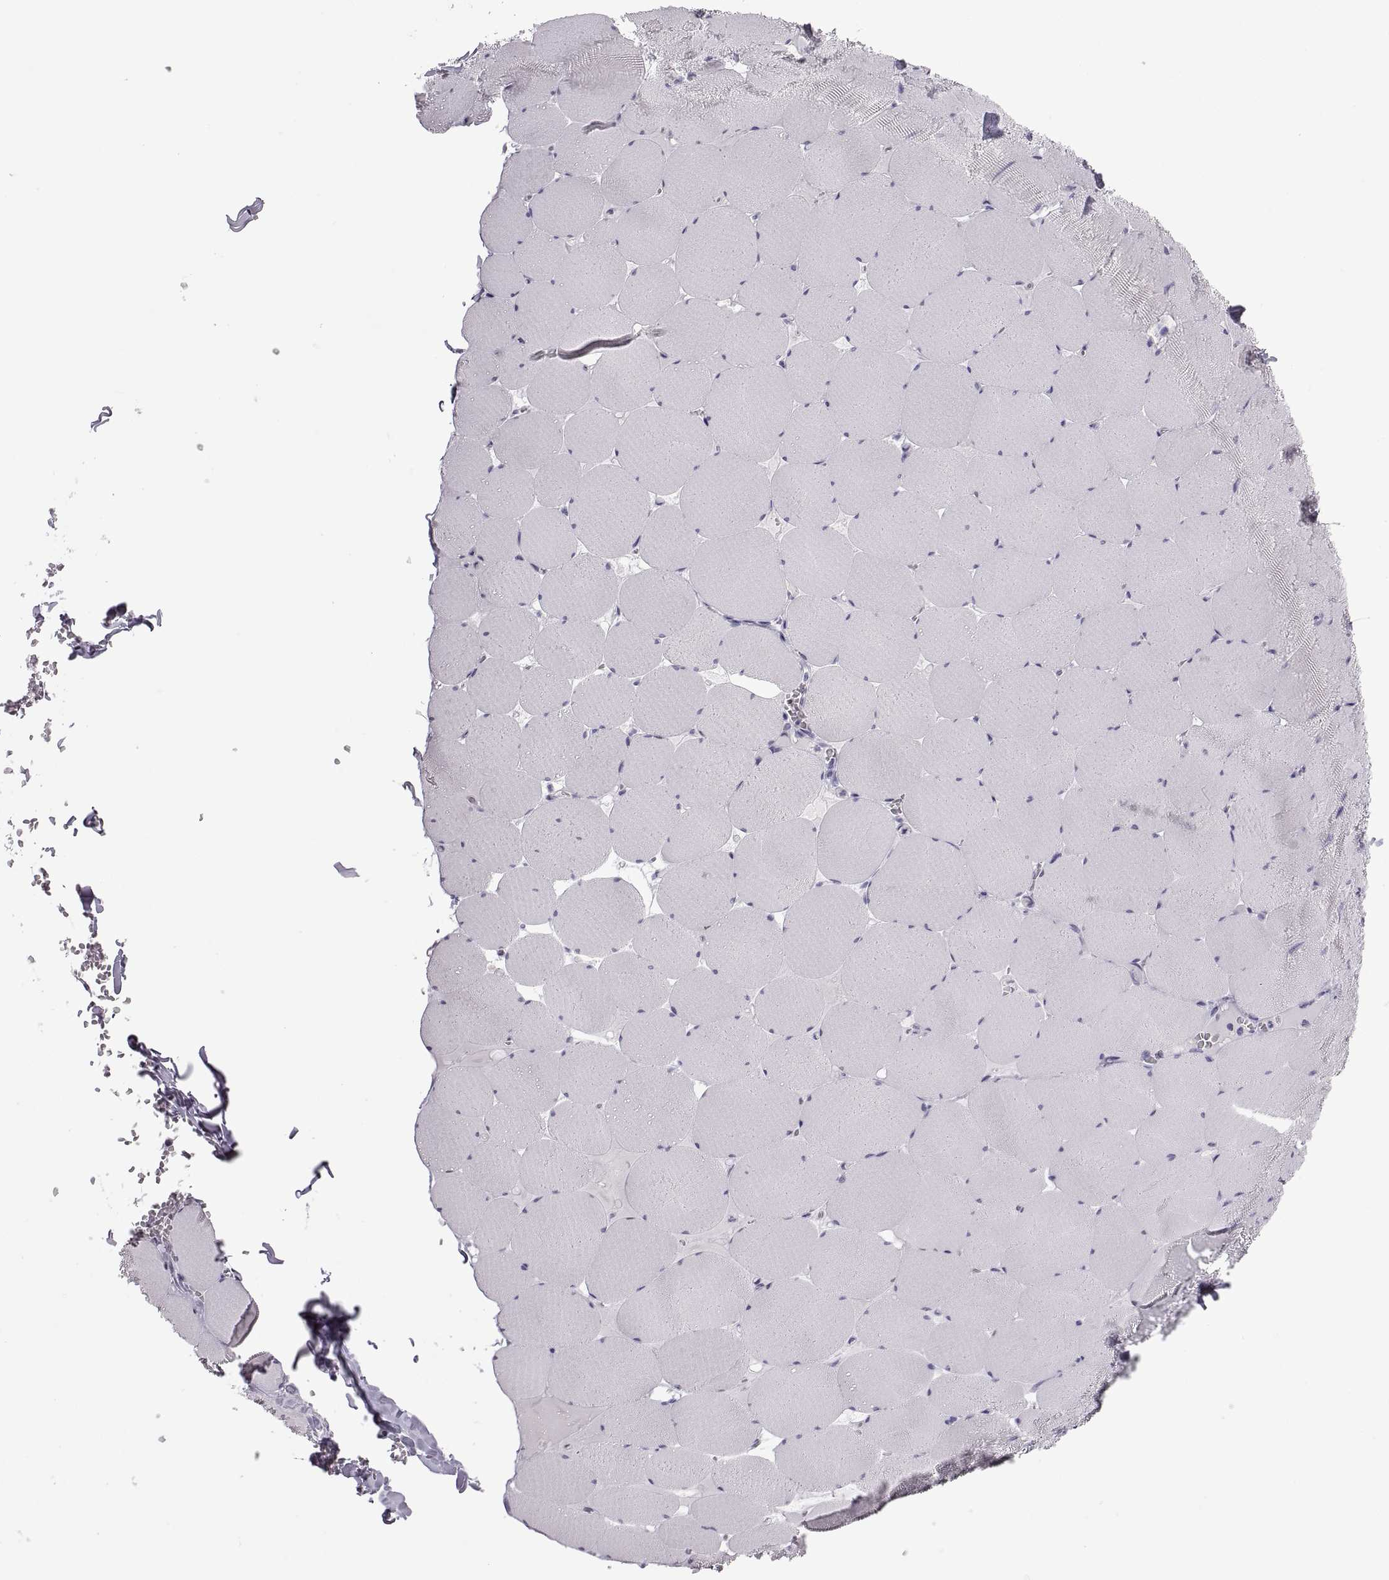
{"staining": {"intensity": "negative", "quantity": "none", "location": "none"}, "tissue": "skeletal muscle", "cell_type": "Myocytes", "image_type": "normal", "snomed": [{"axis": "morphology", "description": "Normal tissue, NOS"}, {"axis": "morphology", "description": "Malignant melanoma, Metastatic site"}, {"axis": "topography", "description": "Skeletal muscle"}], "caption": "This micrograph is of normal skeletal muscle stained with IHC to label a protein in brown with the nuclei are counter-stained blue. There is no expression in myocytes.", "gene": "FAM170A", "patient": {"sex": "male", "age": 50}}